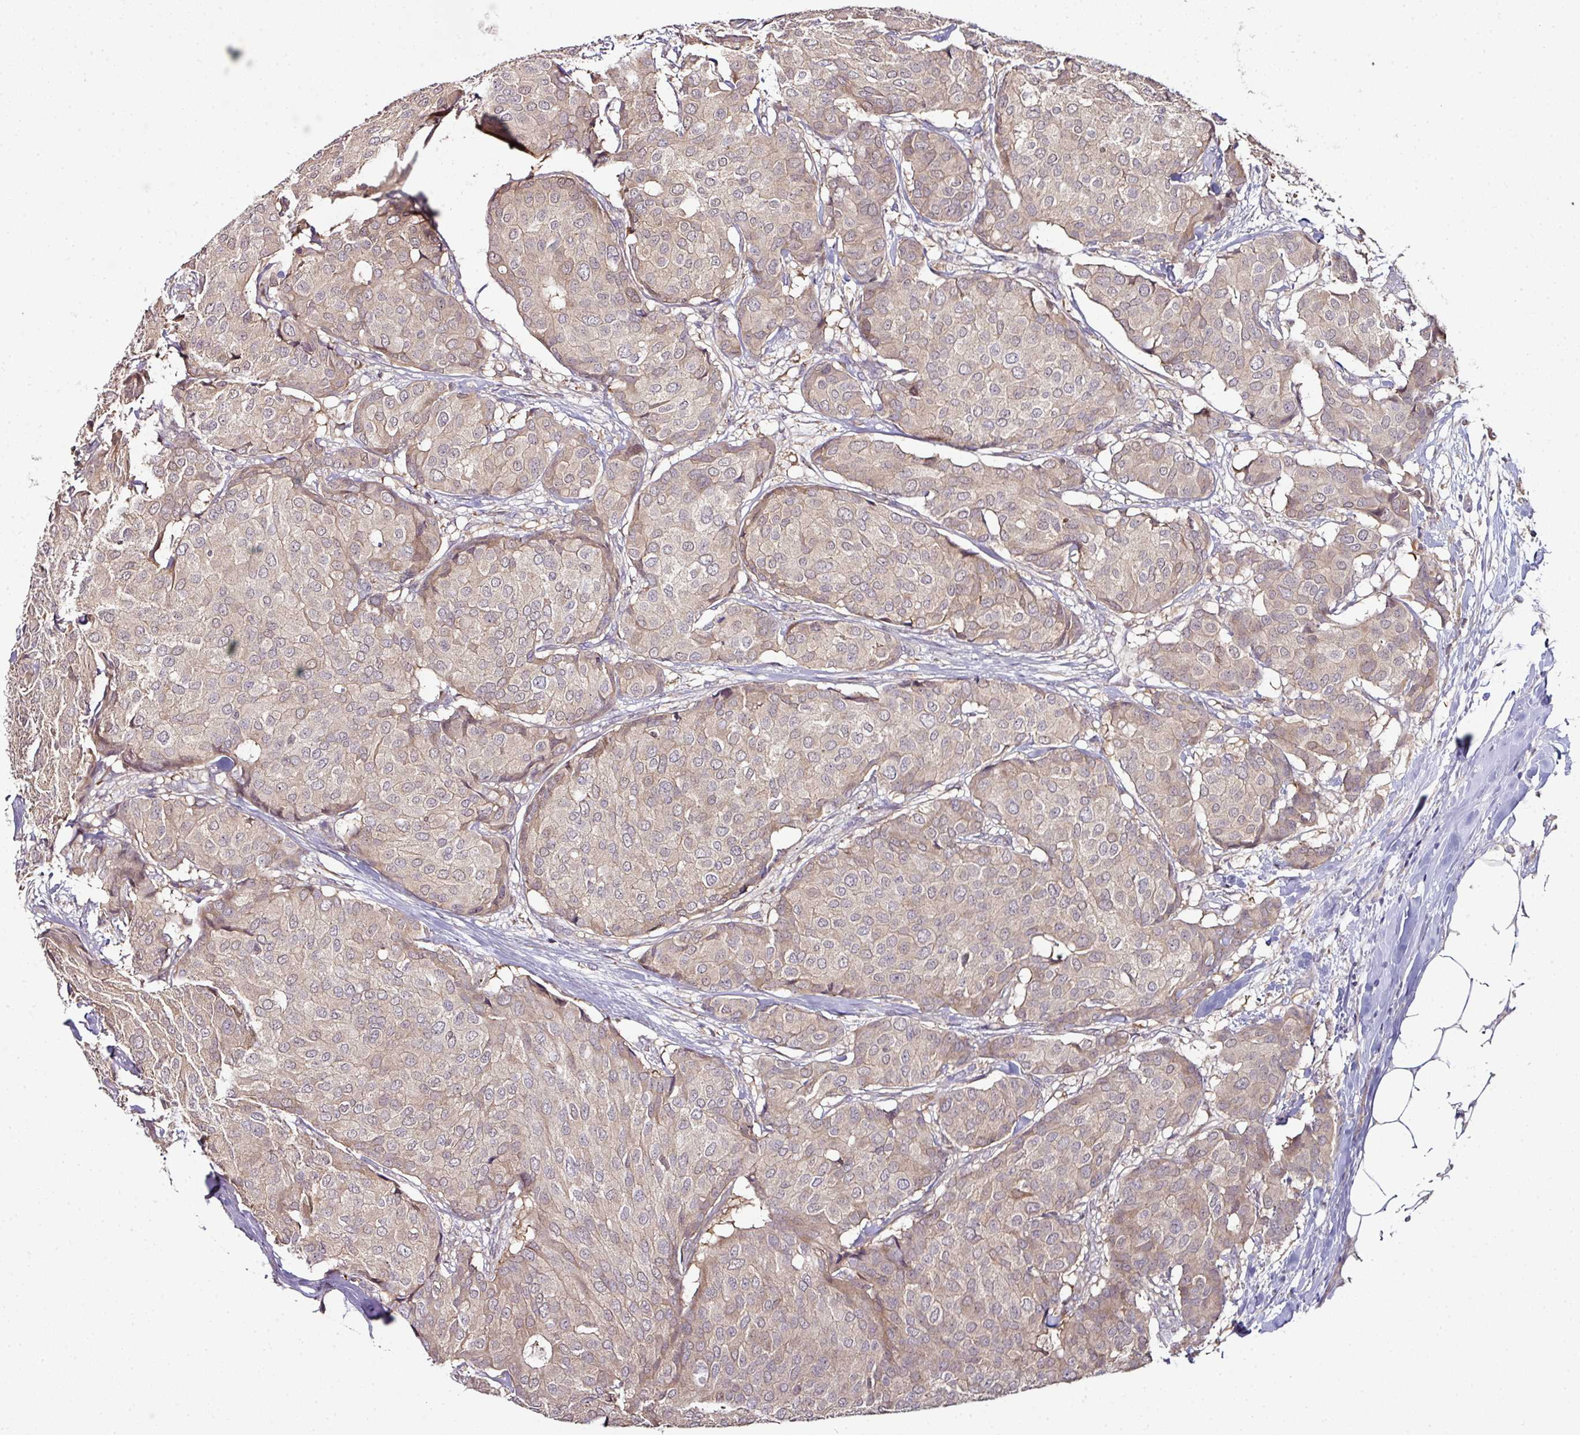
{"staining": {"intensity": "weak", "quantity": "25%-75%", "location": "cytoplasmic/membranous"}, "tissue": "breast cancer", "cell_type": "Tumor cells", "image_type": "cancer", "snomed": [{"axis": "morphology", "description": "Duct carcinoma"}, {"axis": "topography", "description": "Breast"}], "caption": "A micrograph showing weak cytoplasmic/membranous expression in about 25%-75% of tumor cells in breast cancer (intraductal carcinoma), as visualized by brown immunohistochemical staining.", "gene": "CTDSP2", "patient": {"sex": "female", "age": 75}}